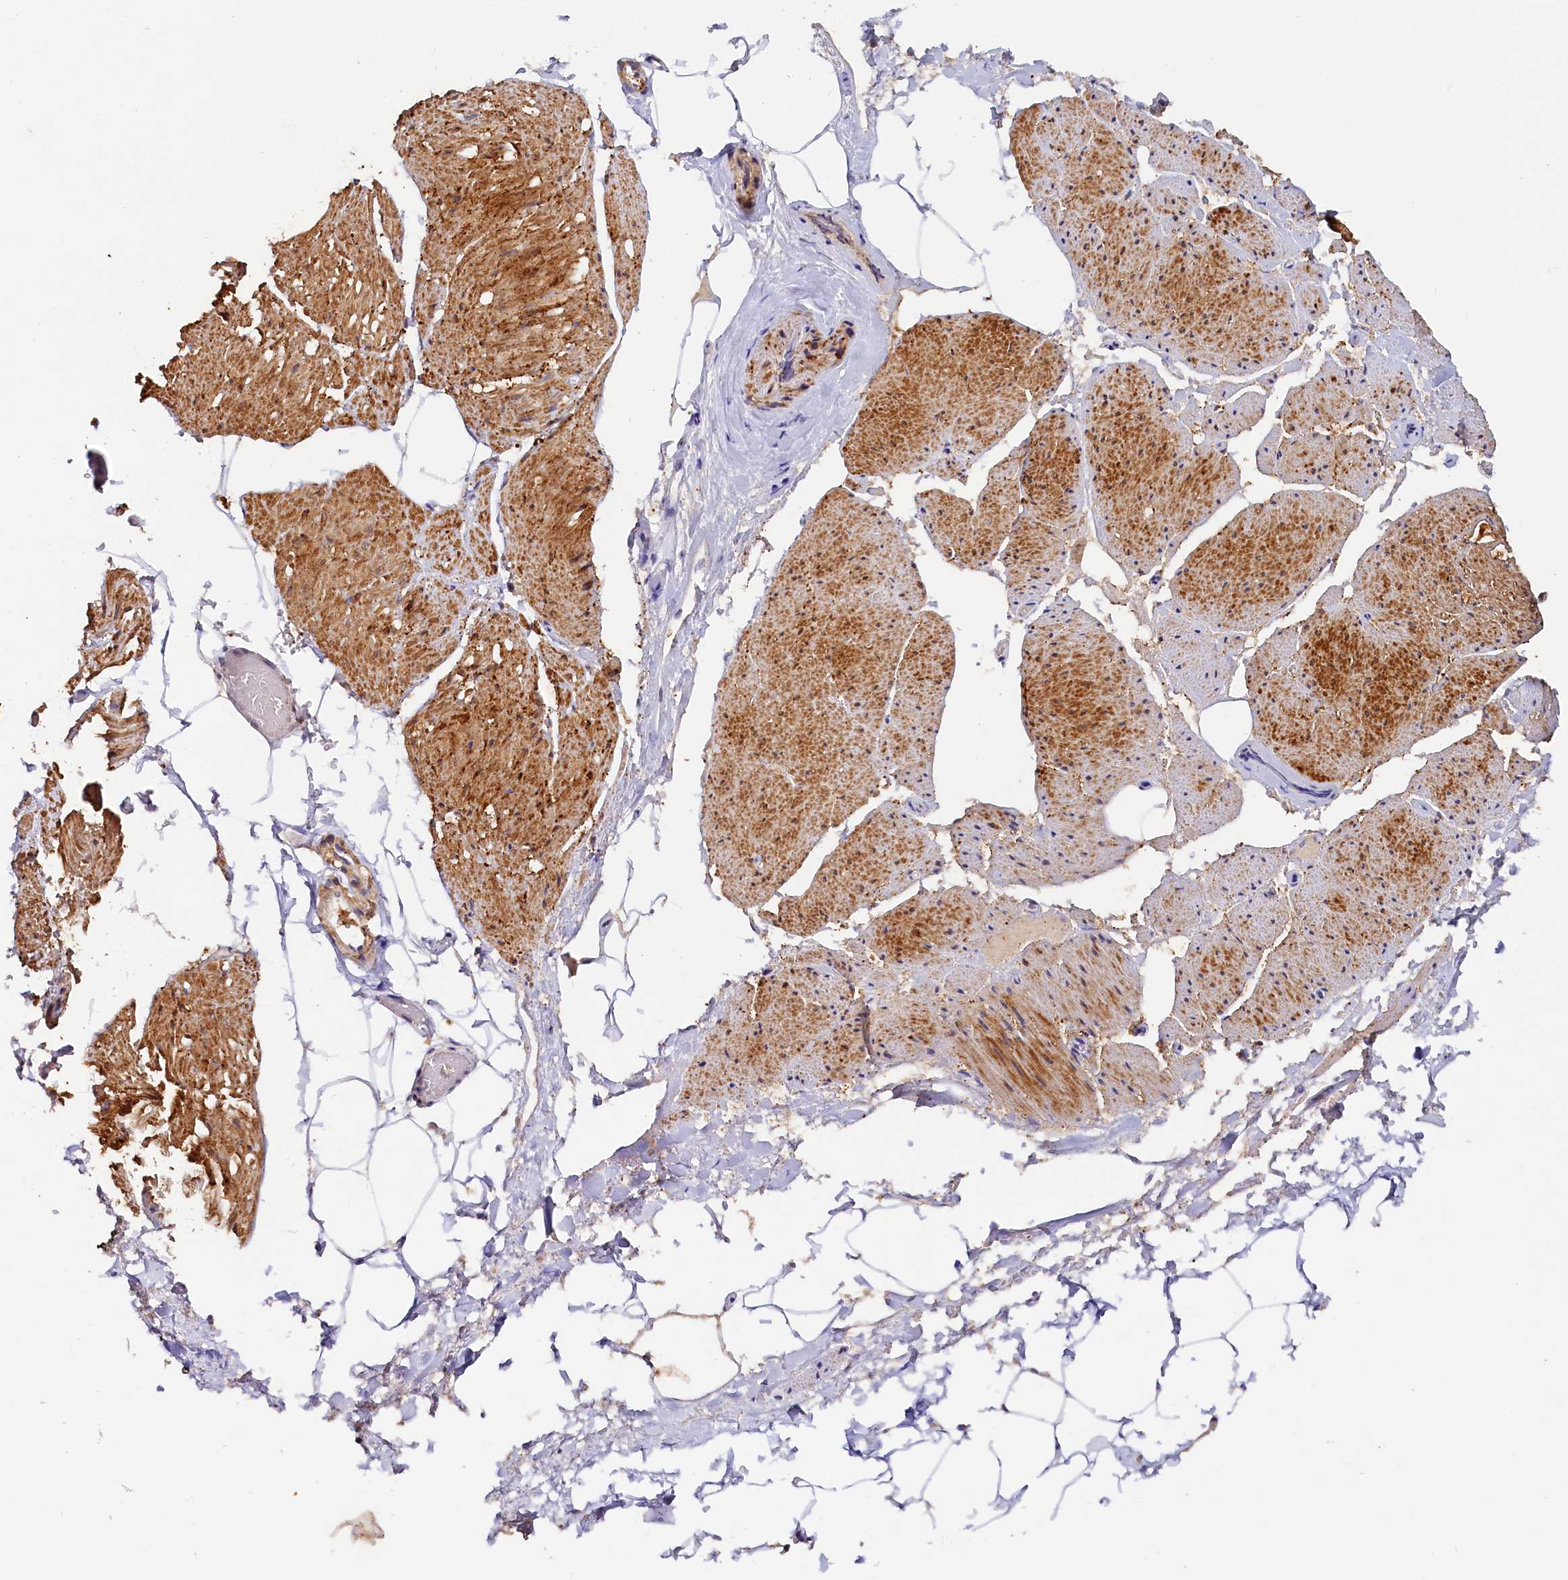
{"staining": {"intensity": "negative", "quantity": "none", "location": "none"}, "tissue": "adipose tissue", "cell_type": "Adipocytes", "image_type": "normal", "snomed": [{"axis": "morphology", "description": "Normal tissue, NOS"}, {"axis": "morphology", "description": "Adenocarcinoma, Low grade"}, {"axis": "topography", "description": "Prostate"}, {"axis": "topography", "description": "Peripheral nerve tissue"}], "caption": "Immunohistochemistry histopathology image of unremarkable adipose tissue stained for a protein (brown), which reveals no staining in adipocytes. The staining was performed using DAB (3,3'-diaminobenzidine) to visualize the protein expression in brown, while the nuclei were stained in blue with hematoxylin (Magnification: 20x).", "gene": "TANGO6", "patient": {"sex": "male", "age": 63}}